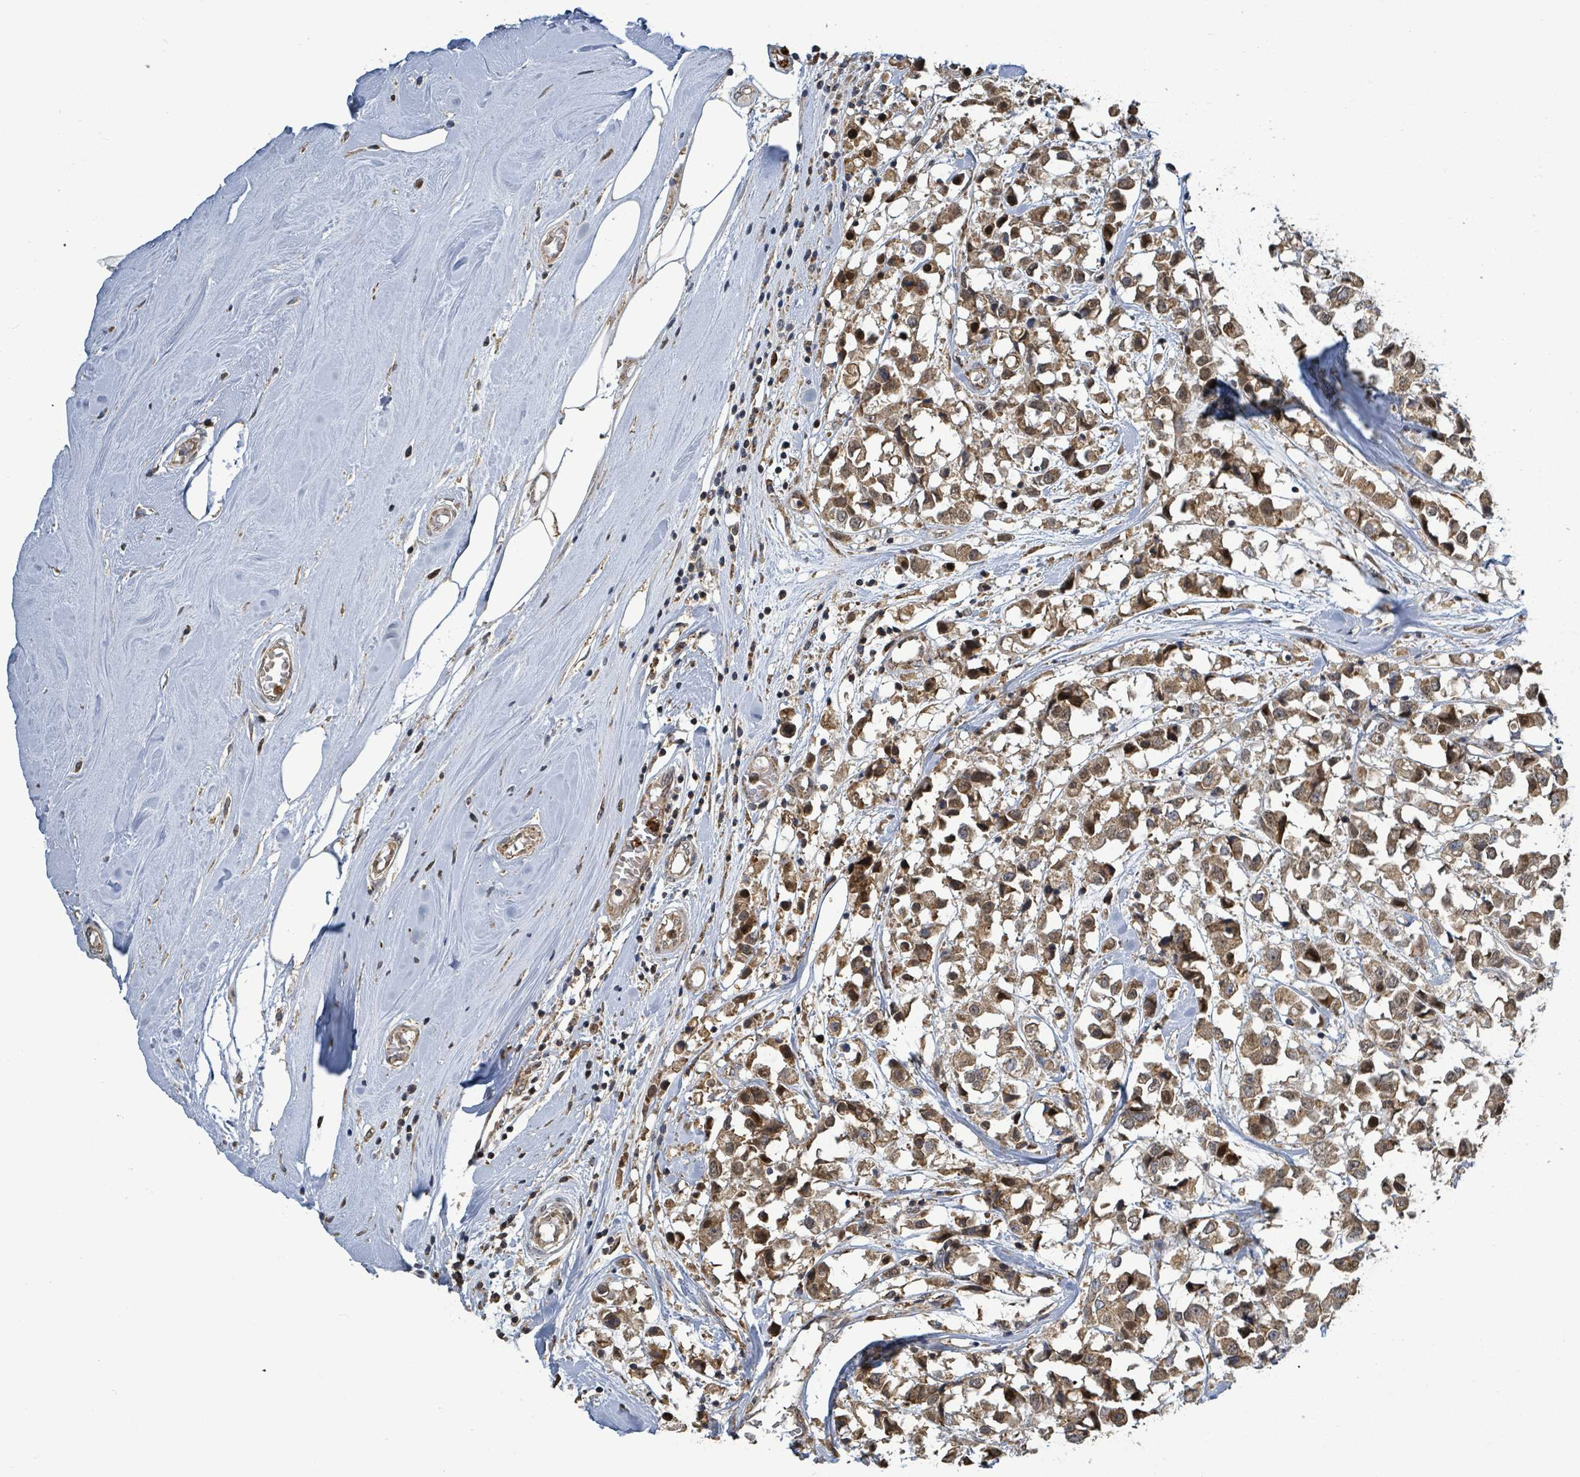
{"staining": {"intensity": "moderate", "quantity": ">75%", "location": "cytoplasmic/membranous"}, "tissue": "breast cancer", "cell_type": "Tumor cells", "image_type": "cancer", "snomed": [{"axis": "morphology", "description": "Duct carcinoma"}, {"axis": "topography", "description": "Breast"}], "caption": "Breast cancer (infiltrating ductal carcinoma) was stained to show a protein in brown. There is medium levels of moderate cytoplasmic/membranous expression in approximately >75% of tumor cells.", "gene": "COQ6", "patient": {"sex": "female", "age": 61}}